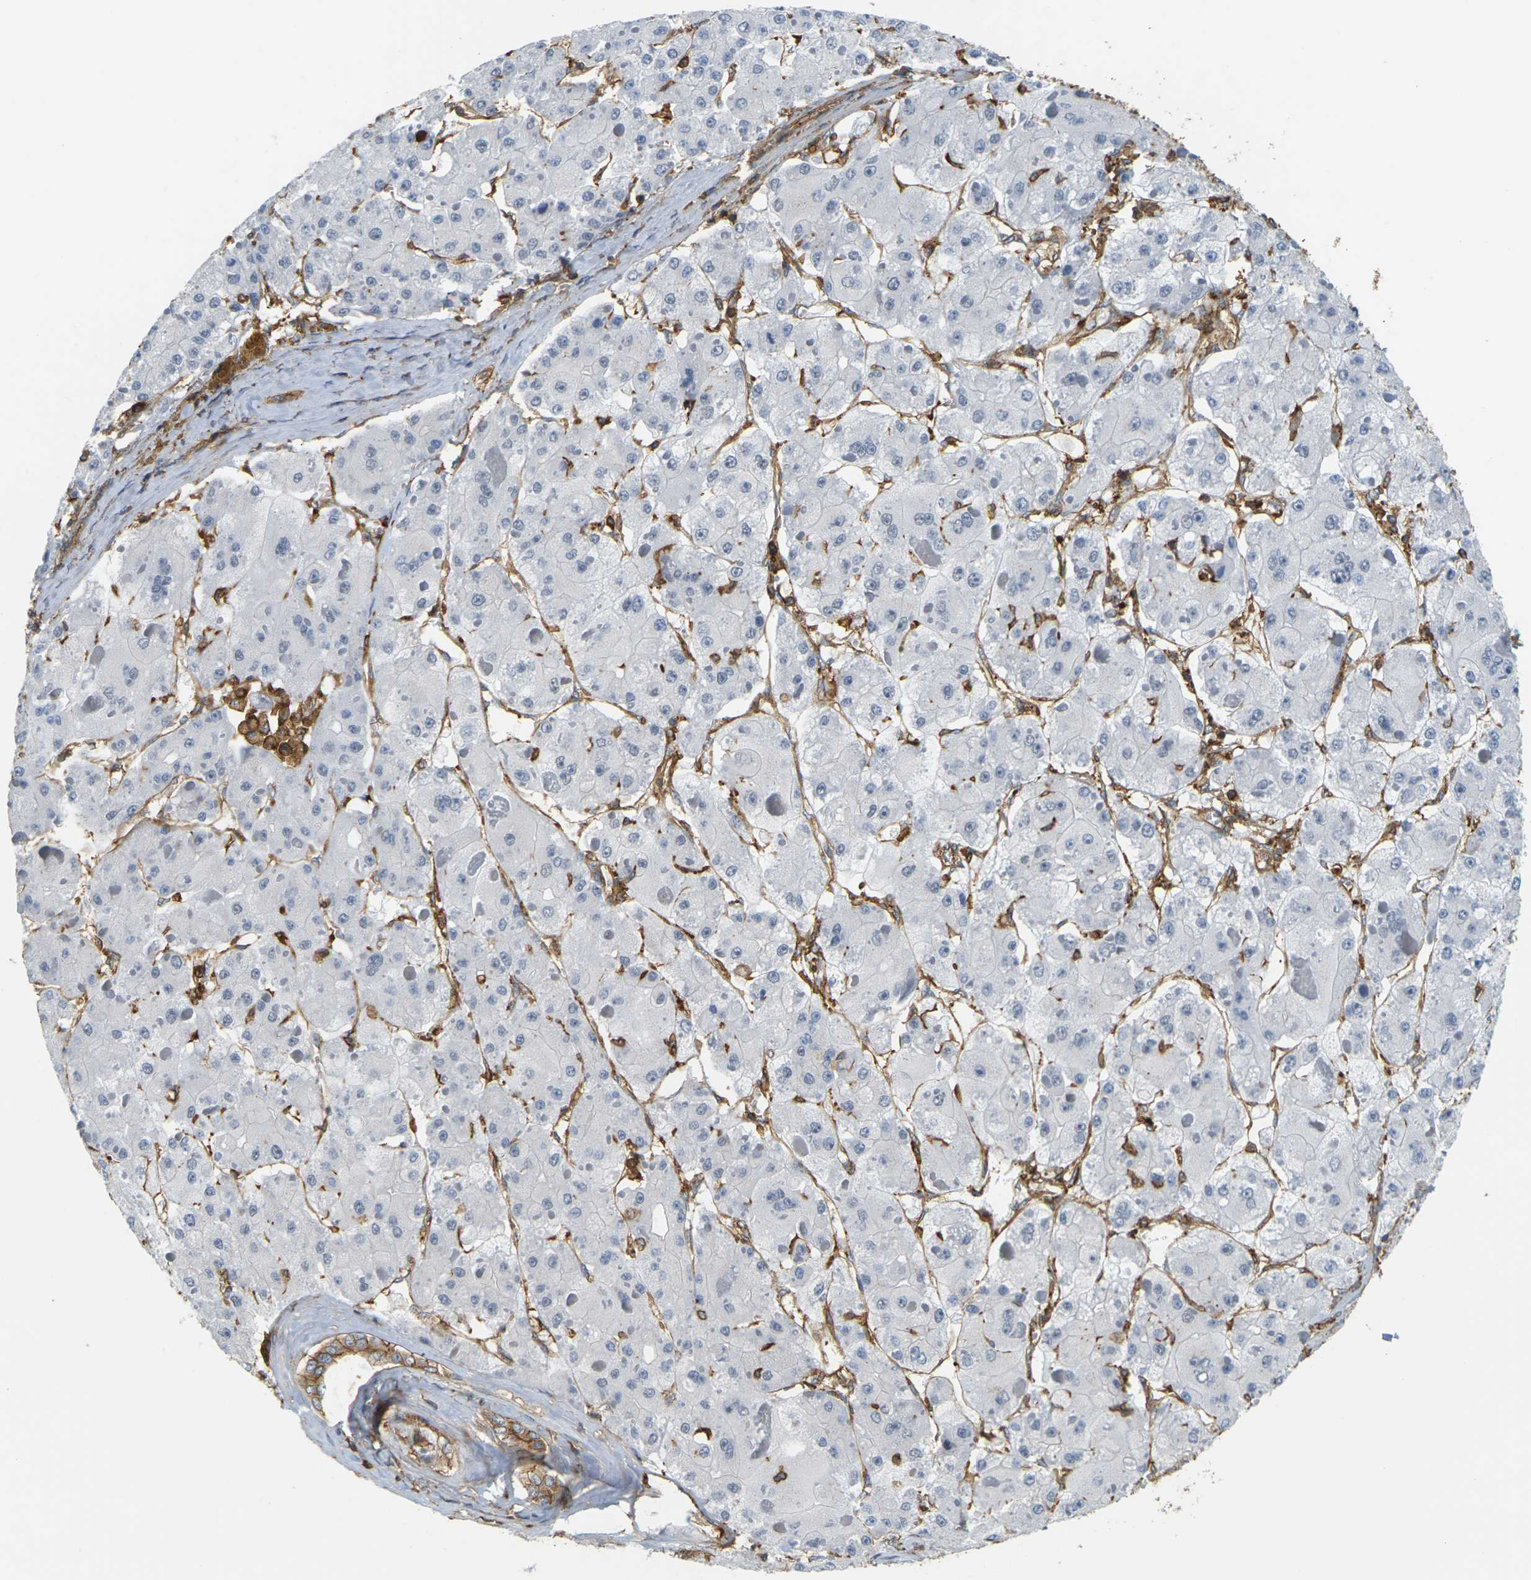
{"staining": {"intensity": "negative", "quantity": "none", "location": "none"}, "tissue": "liver cancer", "cell_type": "Tumor cells", "image_type": "cancer", "snomed": [{"axis": "morphology", "description": "Carcinoma, Hepatocellular, NOS"}, {"axis": "topography", "description": "Liver"}], "caption": "Immunohistochemistry micrograph of neoplastic tissue: liver hepatocellular carcinoma stained with DAB reveals no significant protein positivity in tumor cells.", "gene": "IQGAP1", "patient": {"sex": "female", "age": 73}}